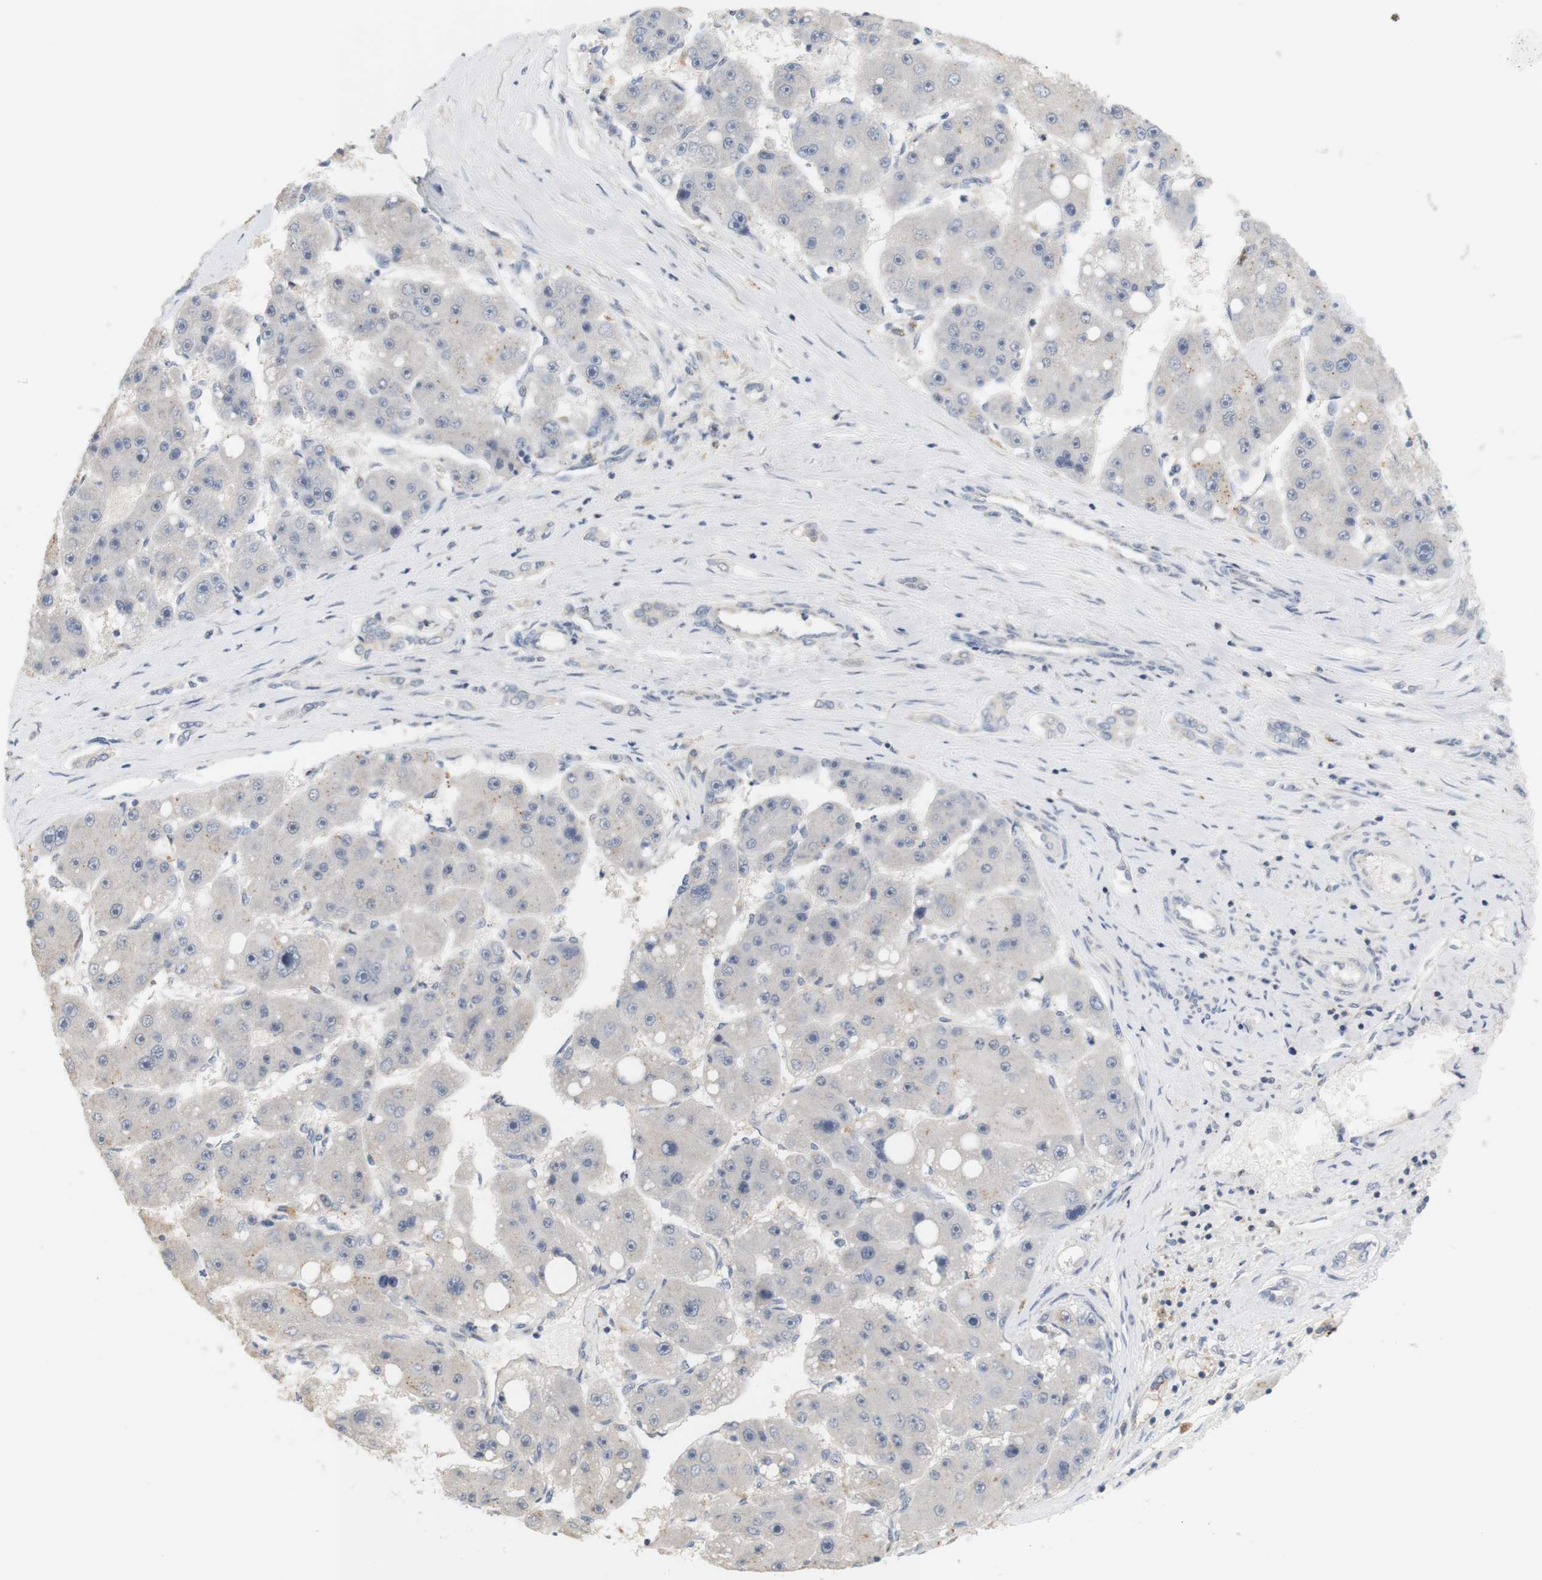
{"staining": {"intensity": "negative", "quantity": "none", "location": "none"}, "tissue": "liver cancer", "cell_type": "Tumor cells", "image_type": "cancer", "snomed": [{"axis": "morphology", "description": "Carcinoma, Hepatocellular, NOS"}, {"axis": "topography", "description": "Liver"}], "caption": "High power microscopy histopathology image of an IHC image of liver hepatocellular carcinoma, revealing no significant expression in tumor cells.", "gene": "OSR1", "patient": {"sex": "female", "age": 61}}